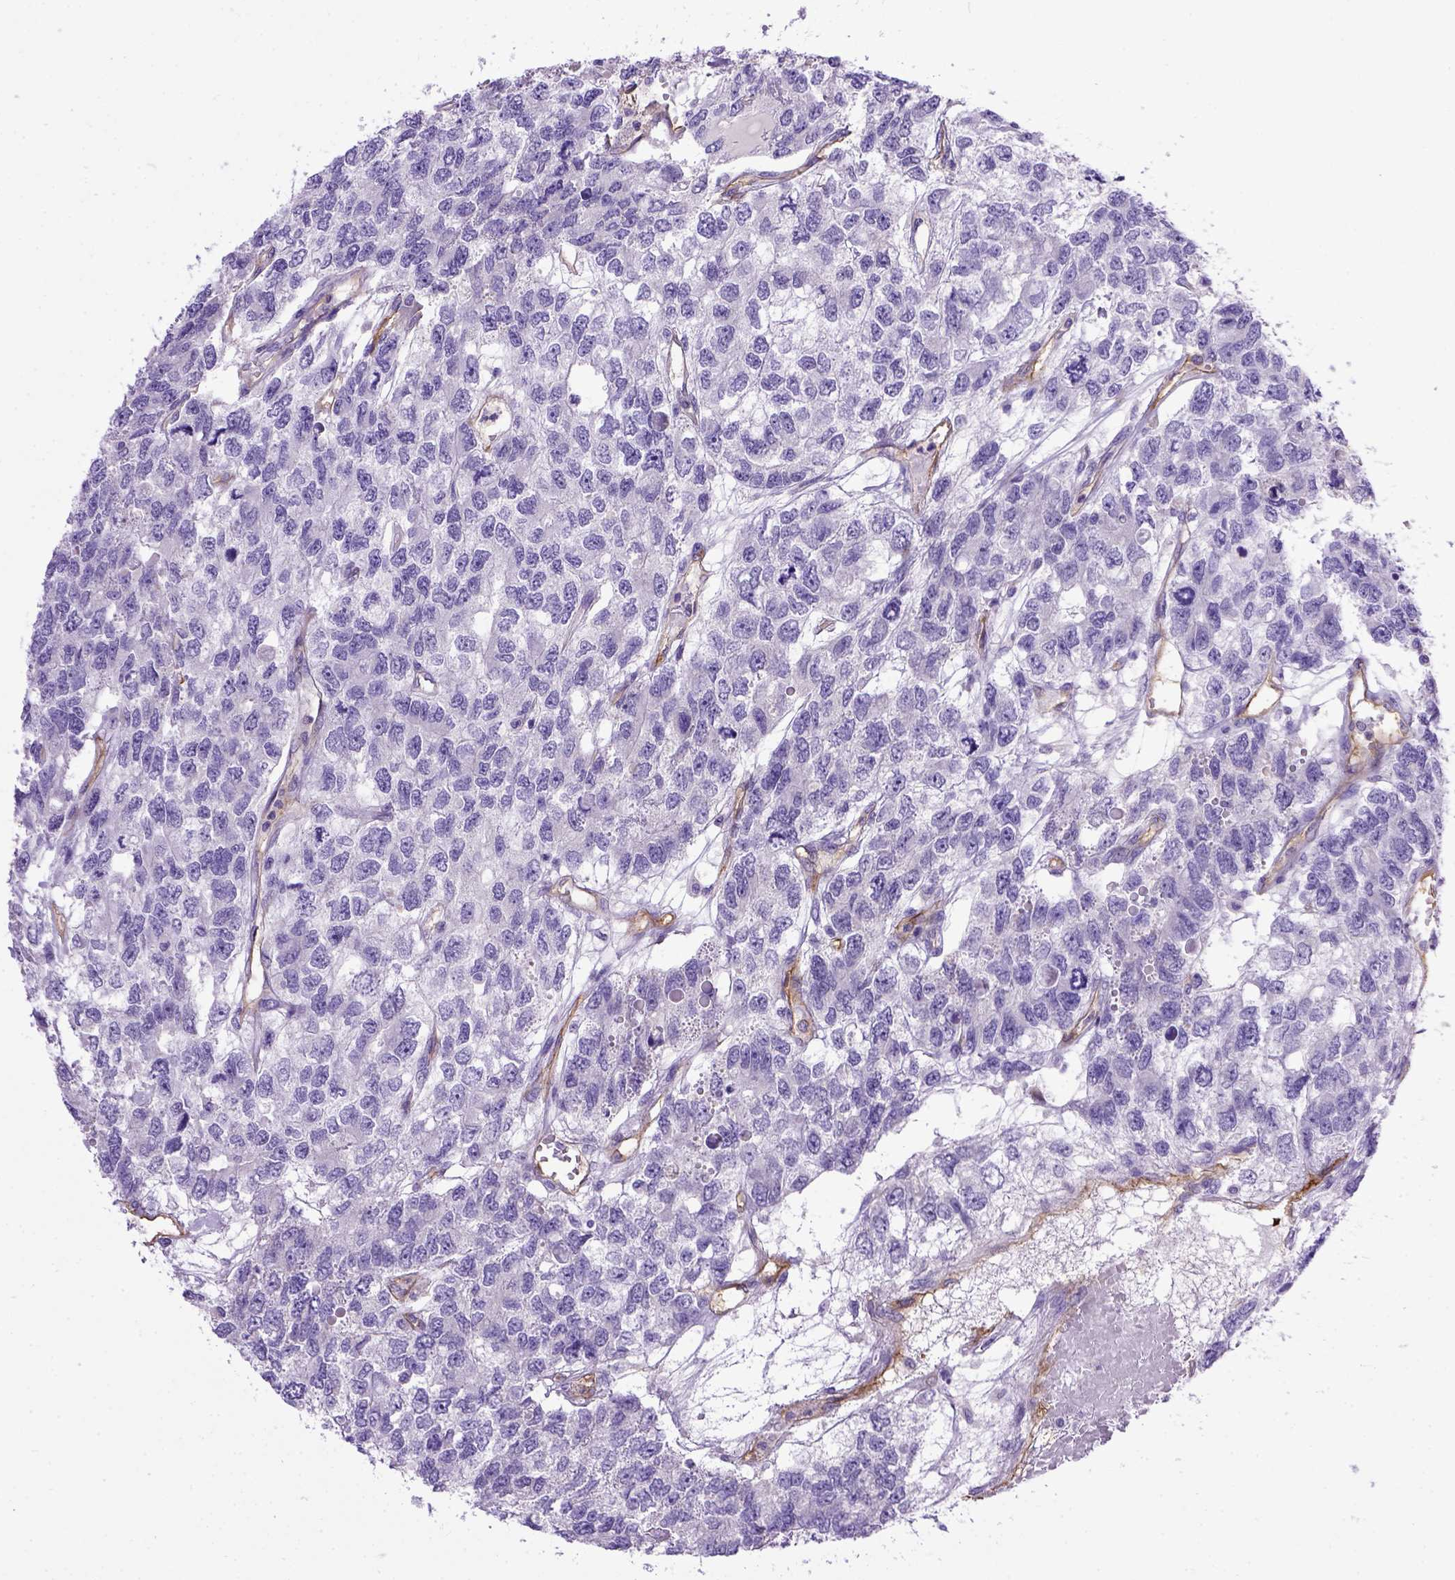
{"staining": {"intensity": "negative", "quantity": "none", "location": "none"}, "tissue": "testis cancer", "cell_type": "Tumor cells", "image_type": "cancer", "snomed": [{"axis": "morphology", "description": "Seminoma, NOS"}, {"axis": "topography", "description": "Testis"}], "caption": "DAB immunohistochemical staining of human testis cancer displays no significant positivity in tumor cells.", "gene": "ENG", "patient": {"sex": "male", "age": 52}}